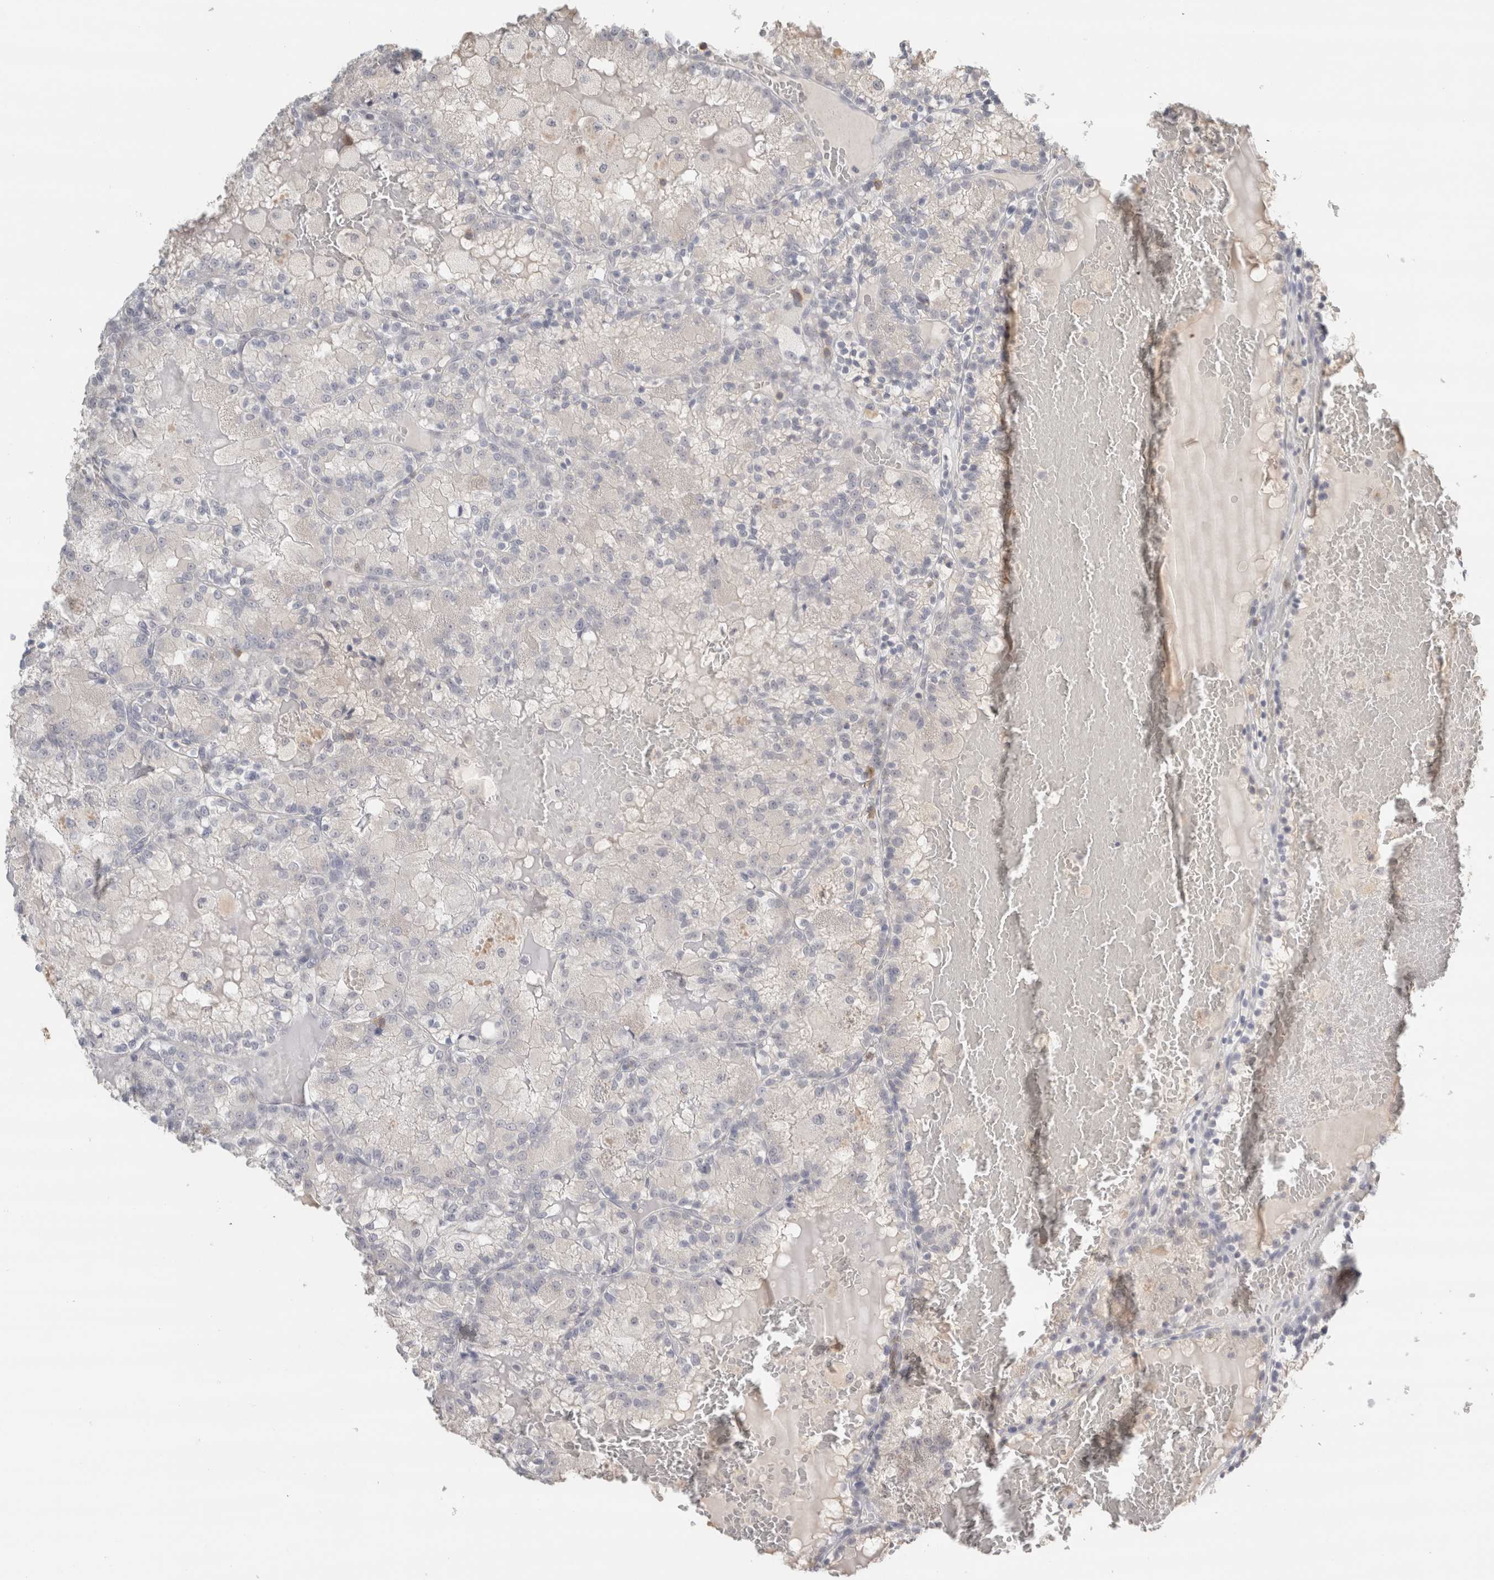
{"staining": {"intensity": "negative", "quantity": "none", "location": "none"}, "tissue": "renal cancer", "cell_type": "Tumor cells", "image_type": "cancer", "snomed": [{"axis": "morphology", "description": "Adenocarcinoma, NOS"}, {"axis": "topography", "description": "Kidney"}], "caption": "A high-resolution micrograph shows IHC staining of renal adenocarcinoma, which exhibits no significant staining in tumor cells.", "gene": "TRAT1", "patient": {"sex": "female", "age": 56}}